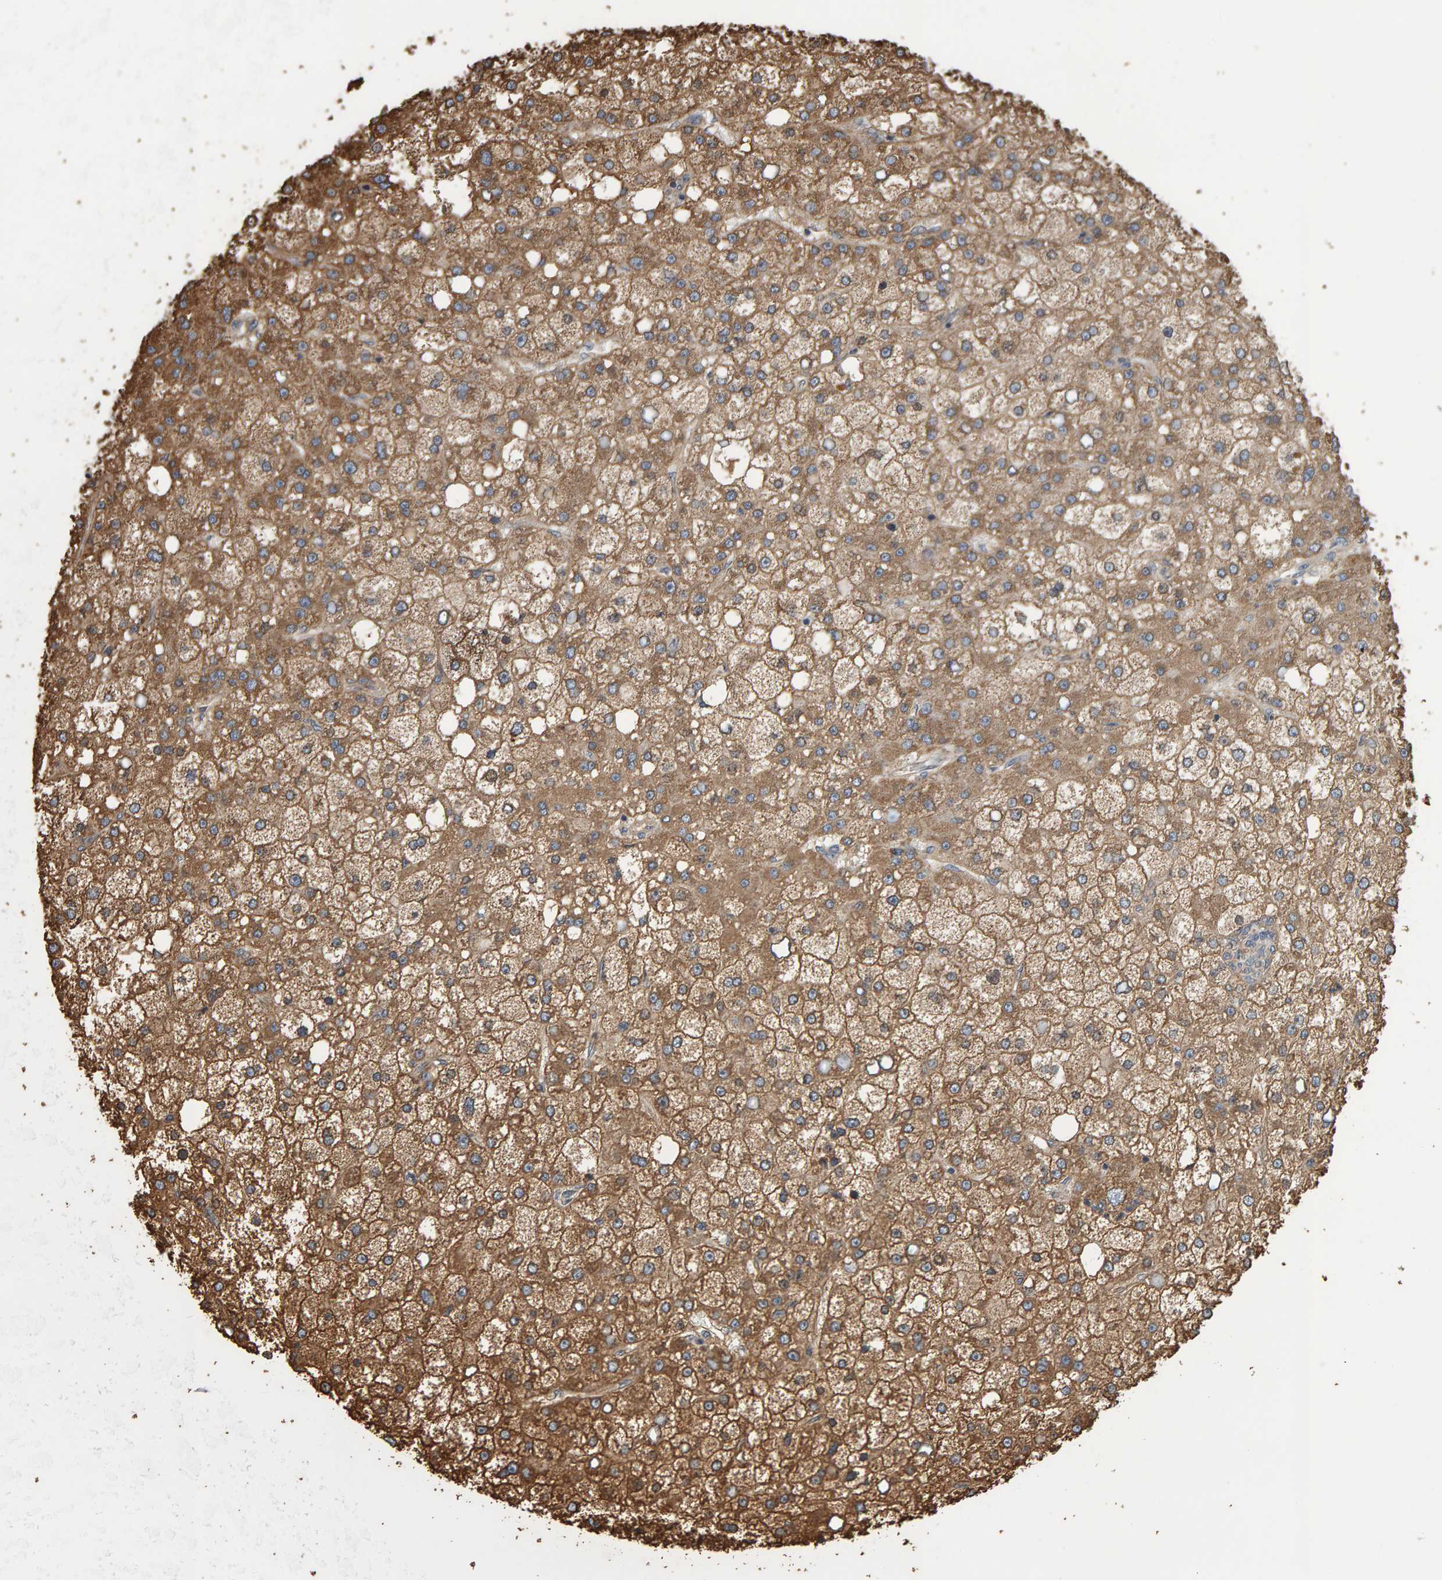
{"staining": {"intensity": "moderate", "quantity": ">75%", "location": "cytoplasmic/membranous"}, "tissue": "liver cancer", "cell_type": "Tumor cells", "image_type": "cancer", "snomed": [{"axis": "morphology", "description": "Carcinoma, Hepatocellular, NOS"}, {"axis": "topography", "description": "Liver"}], "caption": "Immunohistochemical staining of hepatocellular carcinoma (liver) displays medium levels of moderate cytoplasmic/membranous protein expression in approximately >75% of tumor cells.", "gene": "TOM1L1", "patient": {"sex": "male", "age": 67}}